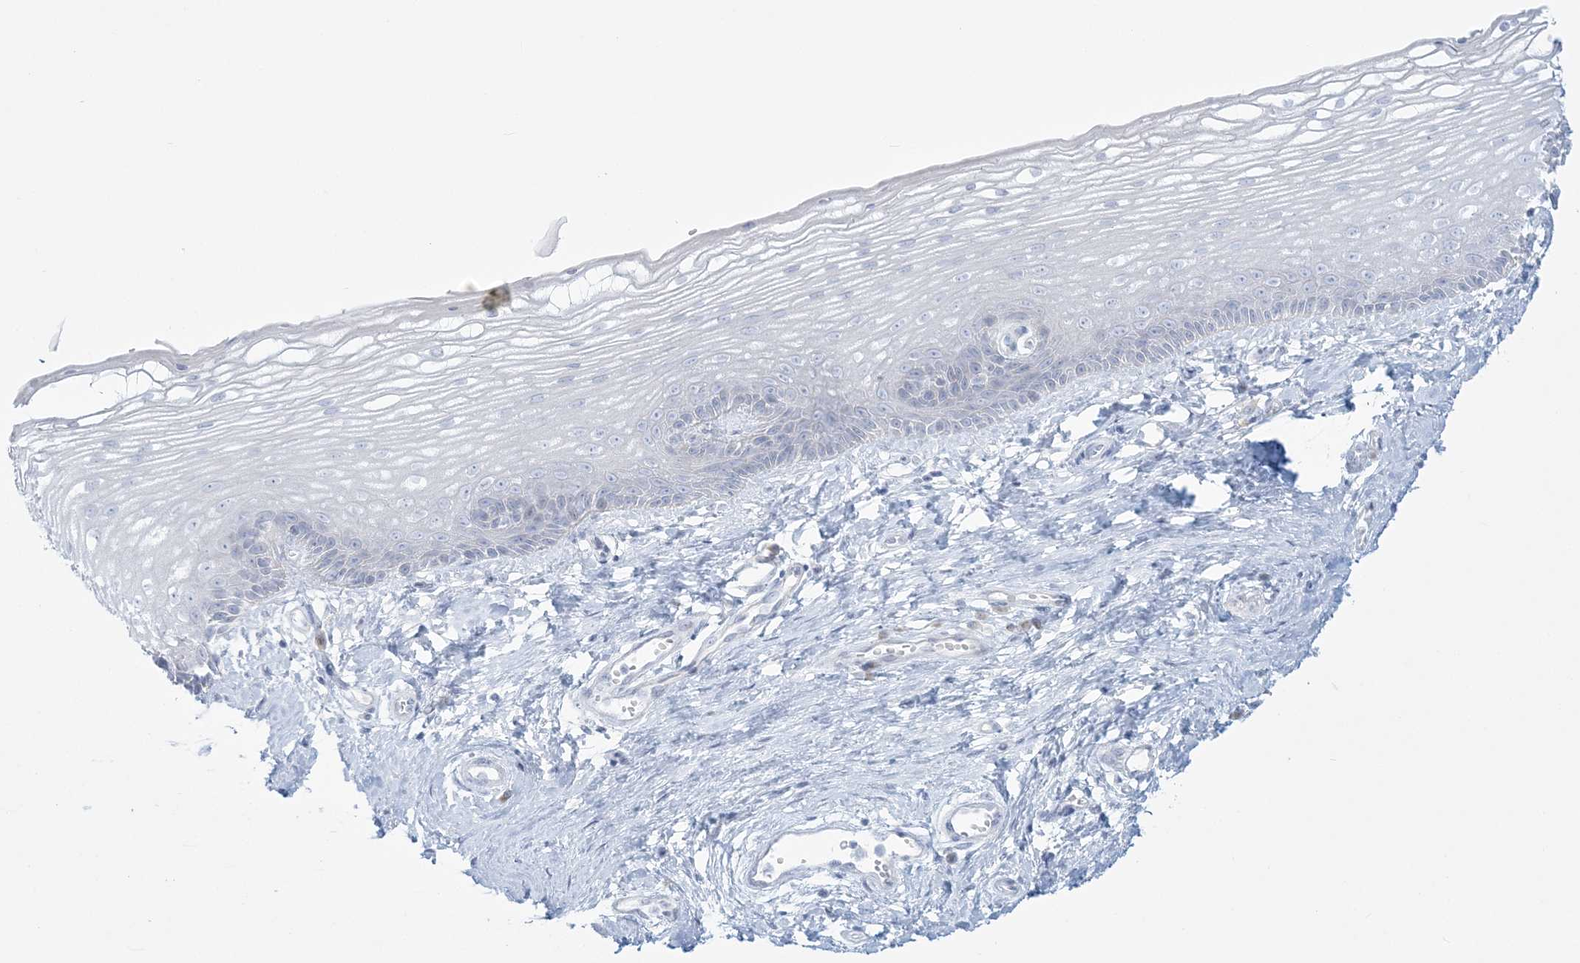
{"staining": {"intensity": "negative", "quantity": "none", "location": "none"}, "tissue": "vagina", "cell_type": "Squamous epithelial cells", "image_type": "normal", "snomed": [{"axis": "morphology", "description": "Normal tissue, NOS"}, {"axis": "topography", "description": "Vagina"}], "caption": "Benign vagina was stained to show a protein in brown. There is no significant staining in squamous epithelial cells. (DAB (3,3'-diaminobenzidine) IHC, high magnification).", "gene": "ADGB", "patient": {"sex": "female", "age": 46}}